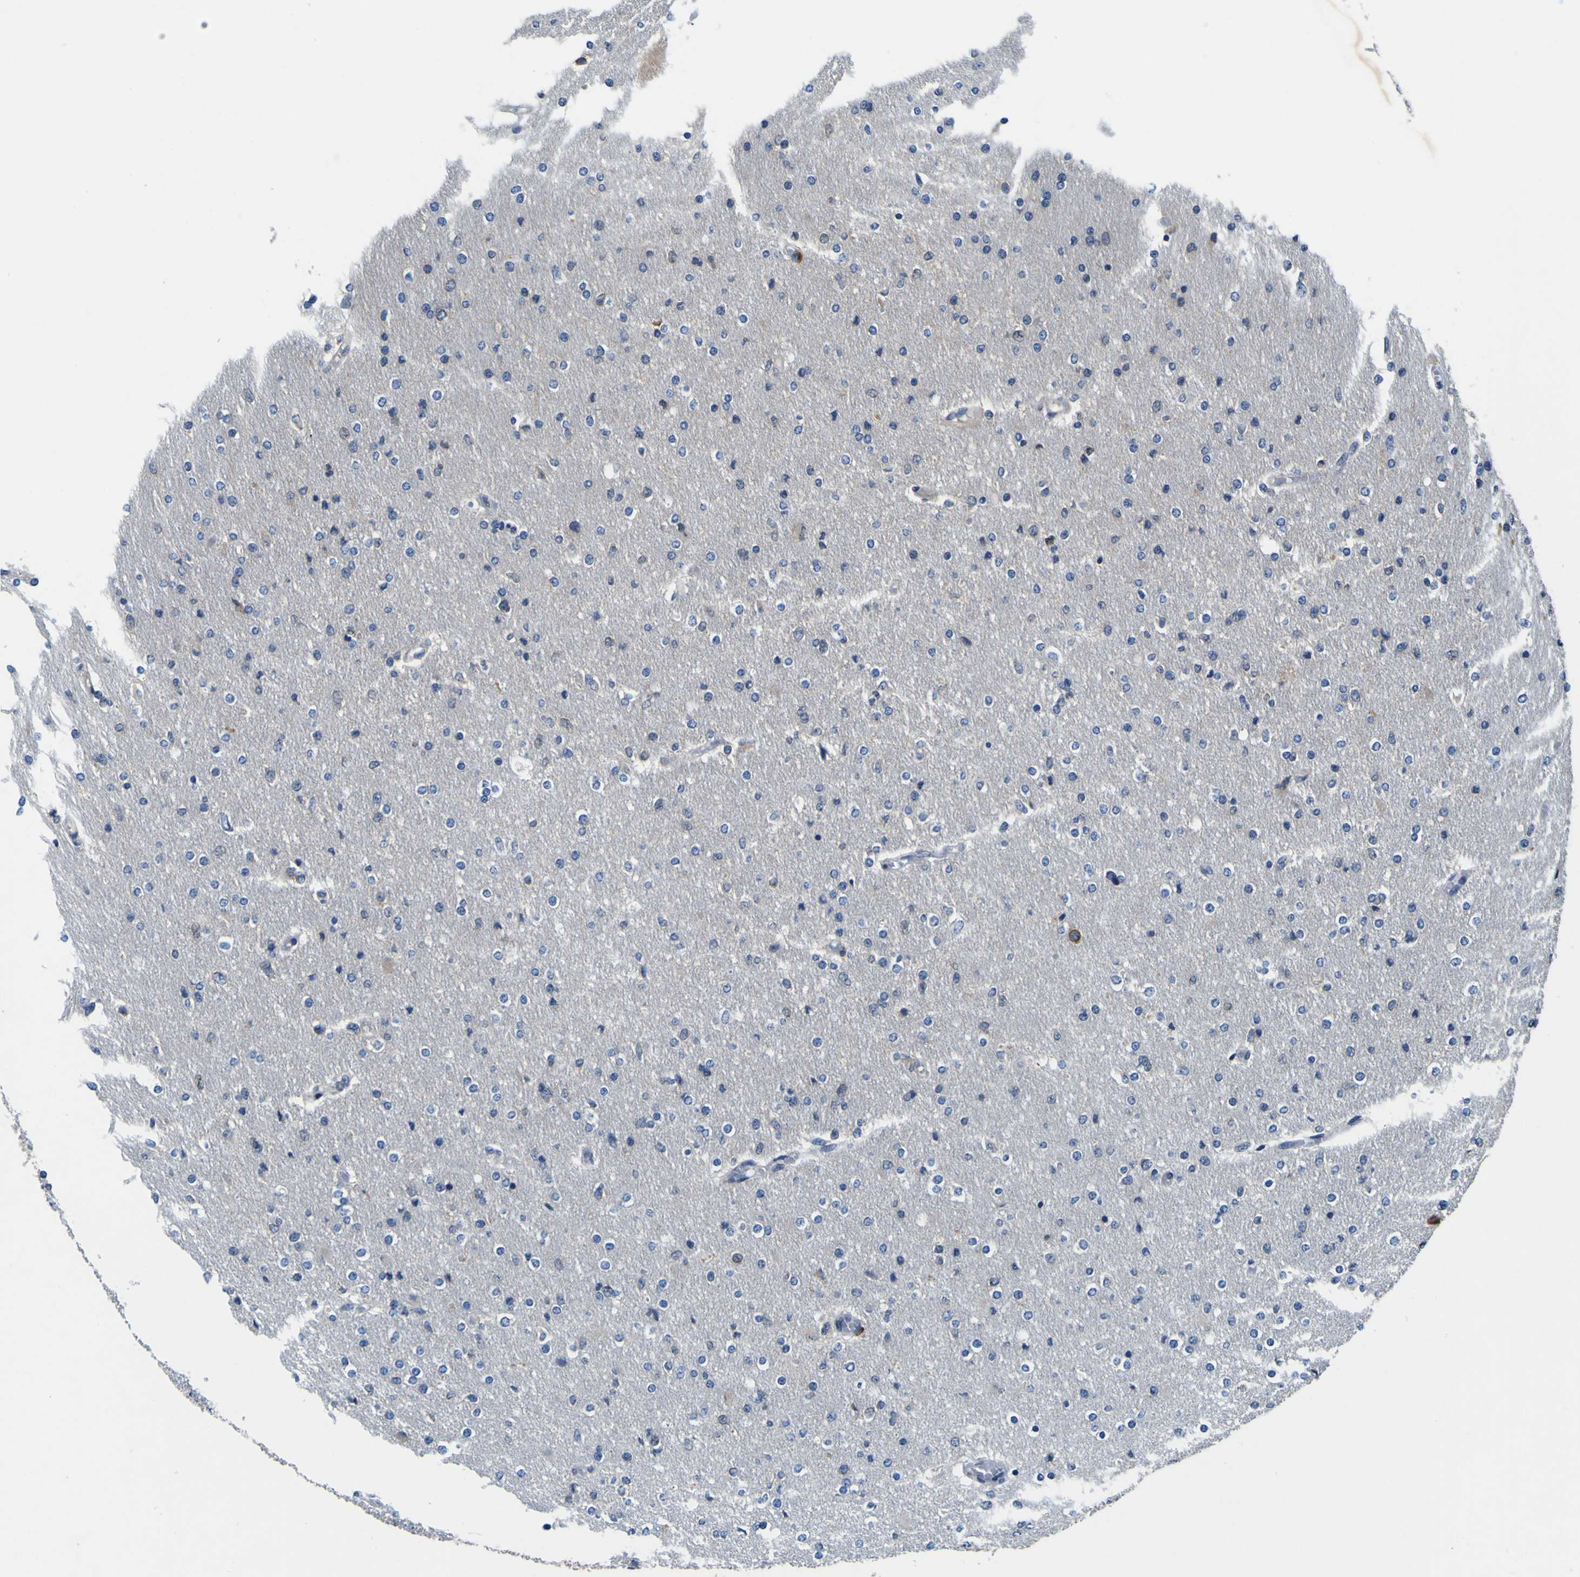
{"staining": {"intensity": "weak", "quantity": "25%-75%", "location": "cytoplasmic/membranous"}, "tissue": "glioma", "cell_type": "Tumor cells", "image_type": "cancer", "snomed": [{"axis": "morphology", "description": "Glioma, malignant, High grade"}, {"axis": "topography", "description": "Cerebral cortex"}], "caption": "This photomicrograph displays immunohistochemistry staining of glioma, with low weak cytoplasmic/membranous staining in approximately 25%-75% of tumor cells.", "gene": "EPHB4", "patient": {"sex": "female", "age": 36}}